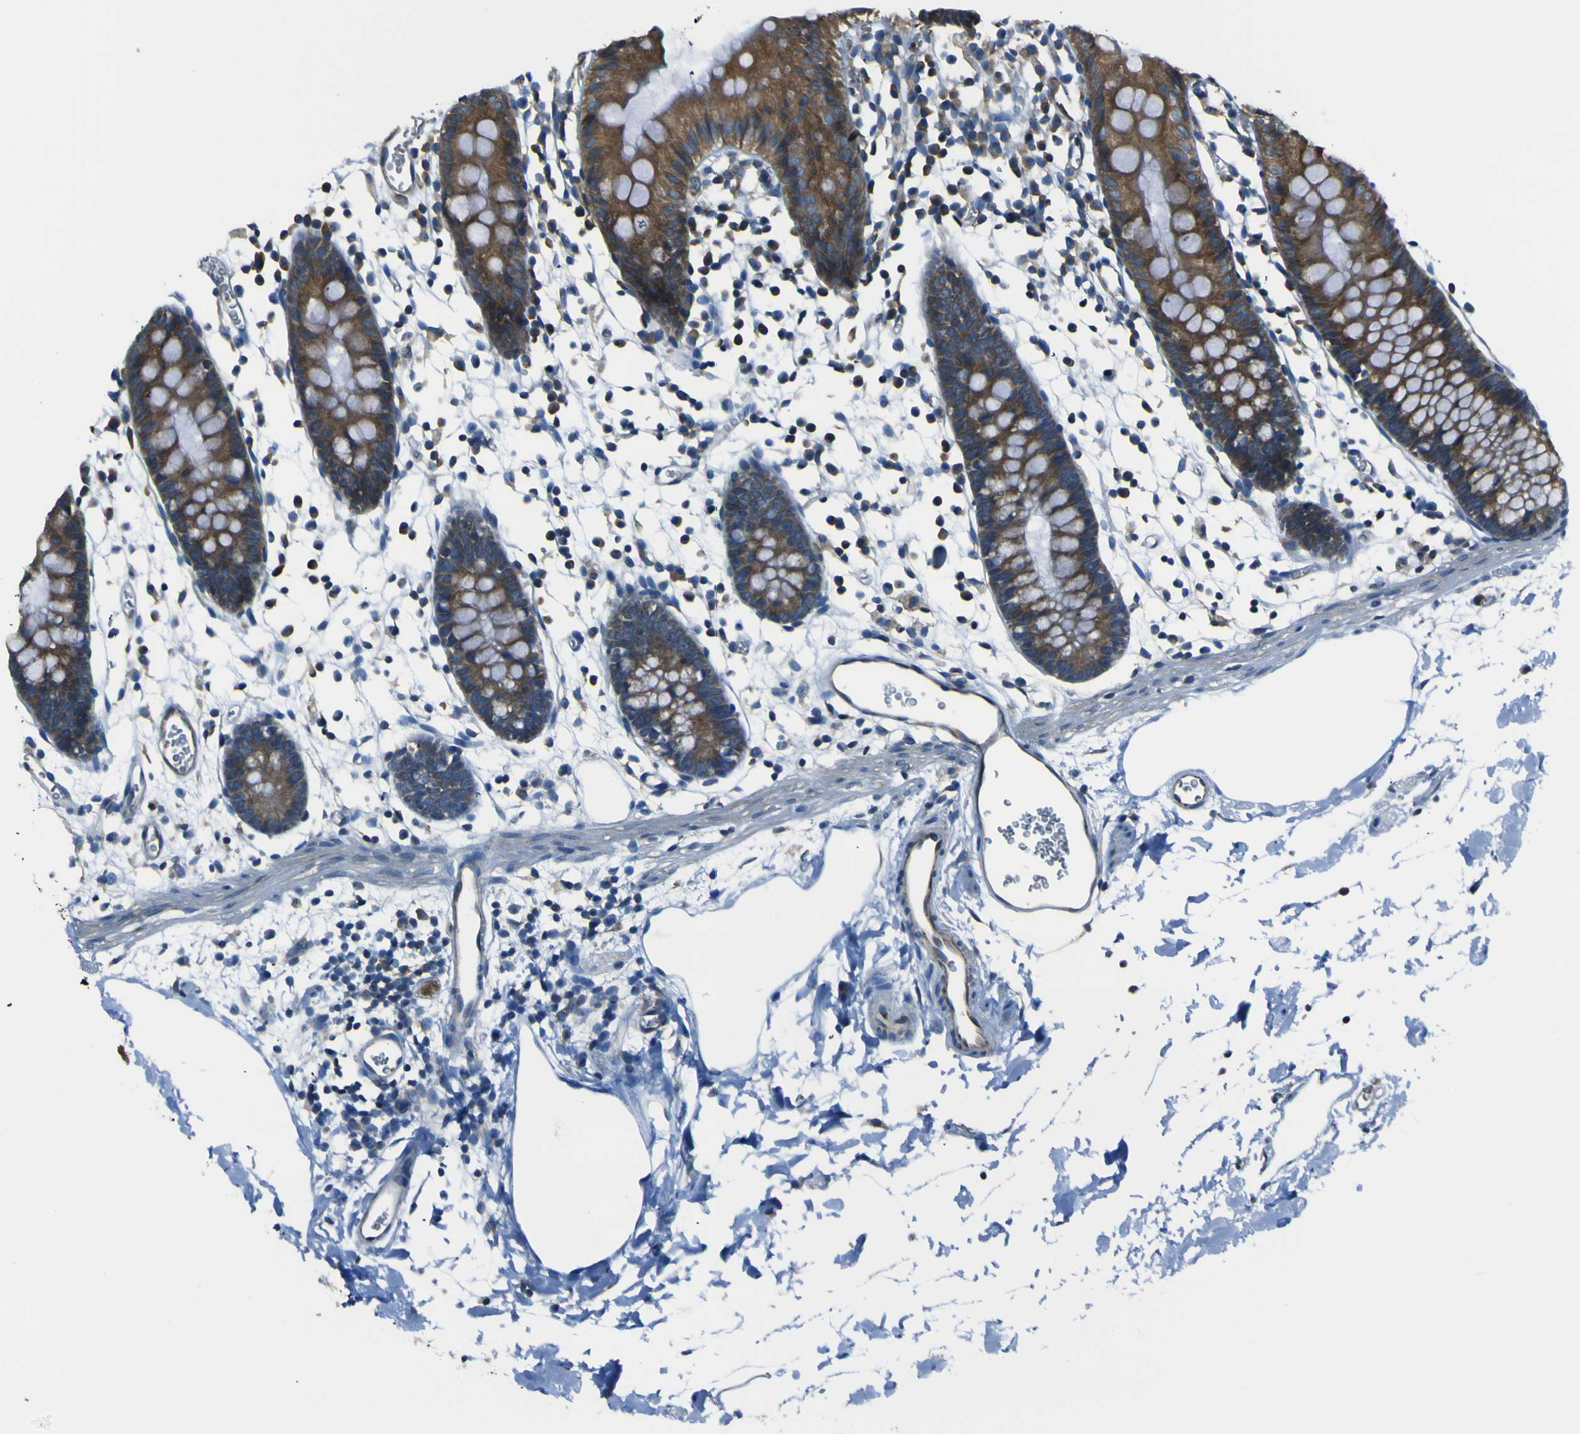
{"staining": {"intensity": "moderate", "quantity": "25%-75%", "location": "cytoplasmic/membranous"}, "tissue": "colon", "cell_type": "Endothelial cells", "image_type": "normal", "snomed": [{"axis": "morphology", "description": "Normal tissue, NOS"}, {"axis": "topography", "description": "Colon"}], "caption": "The photomicrograph exhibits immunohistochemical staining of unremarkable colon. There is moderate cytoplasmic/membranous expression is seen in approximately 25%-75% of endothelial cells.", "gene": "STIM1", "patient": {"sex": "male", "age": 14}}